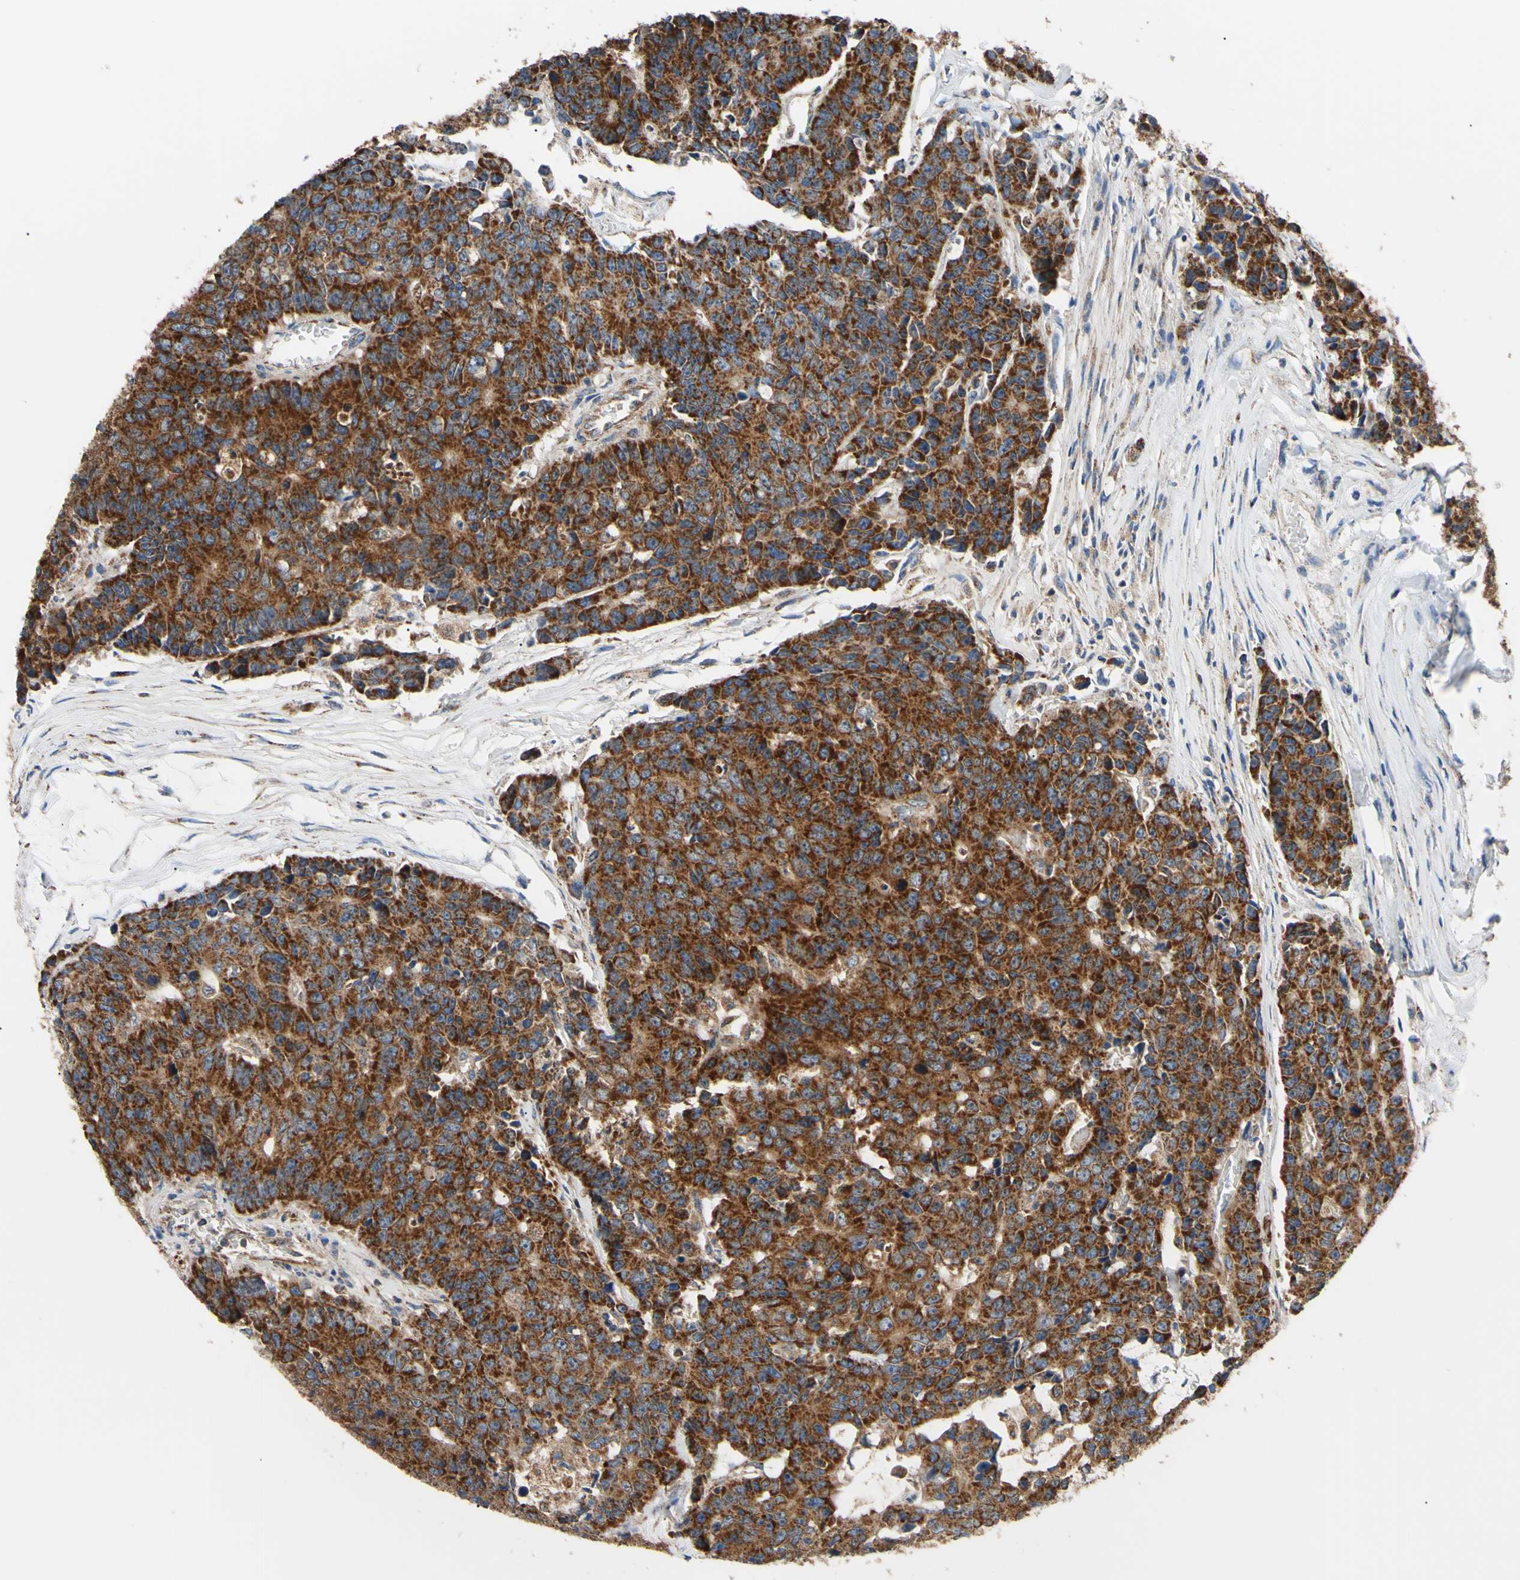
{"staining": {"intensity": "strong", "quantity": ">75%", "location": "cytoplasmic/membranous"}, "tissue": "colorectal cancer", "cell_type": "Tumor cells", "image_type": "cancer", "snomed": [{"axis": "morphology", "description": "Adenocarcinoma, NOS"}, {"axis": "topography", "description": "Colon"}], "caption": "Immunohistochemistry of human colorectal adenocarcinoma exhibits high levels of strong cytoplasmic/membranous expression in about >75% of tumor cells.", "gene": "CLPP", "patient": {"sex": "female", "age": 86}}